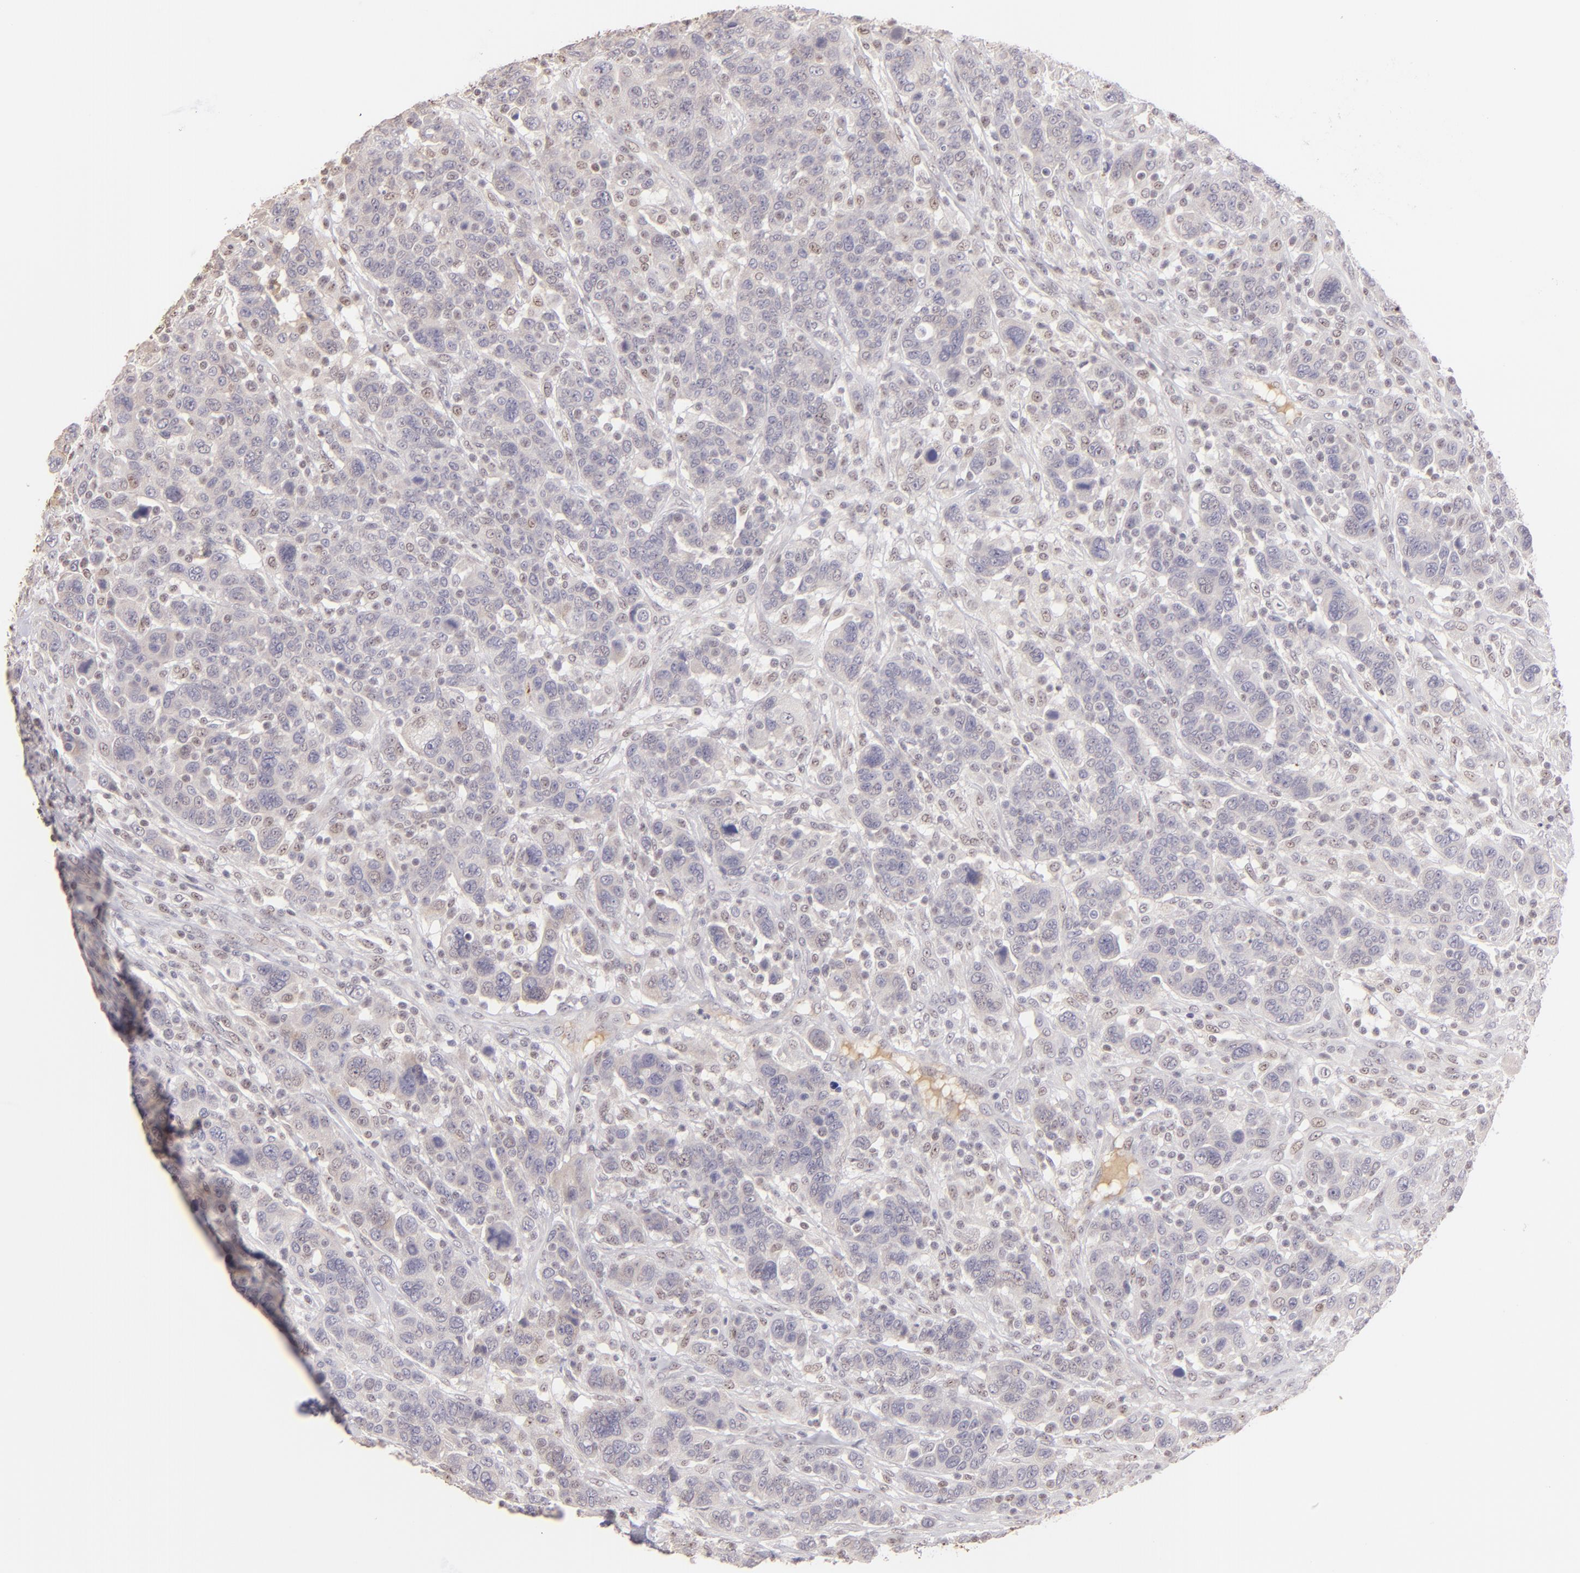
{"staining": {"intensity": "negative", "quantity": "none", "location": "none"}, "tissue": "breast cancer", "cell_type": "Tumor cells", "image_type": "cancer", "snomed": [{"axis": "morphology", "description": "Duct carcinoma"}, {"axis": "topography", "description": "Breast"}], "caption": "This is an IHC histopathology image of human breast infiltrating ductal carcinoma. There is no staining in tumor cells.", "gene": "MAGEA1", "patient": {"sex": "female", "age": 37}}